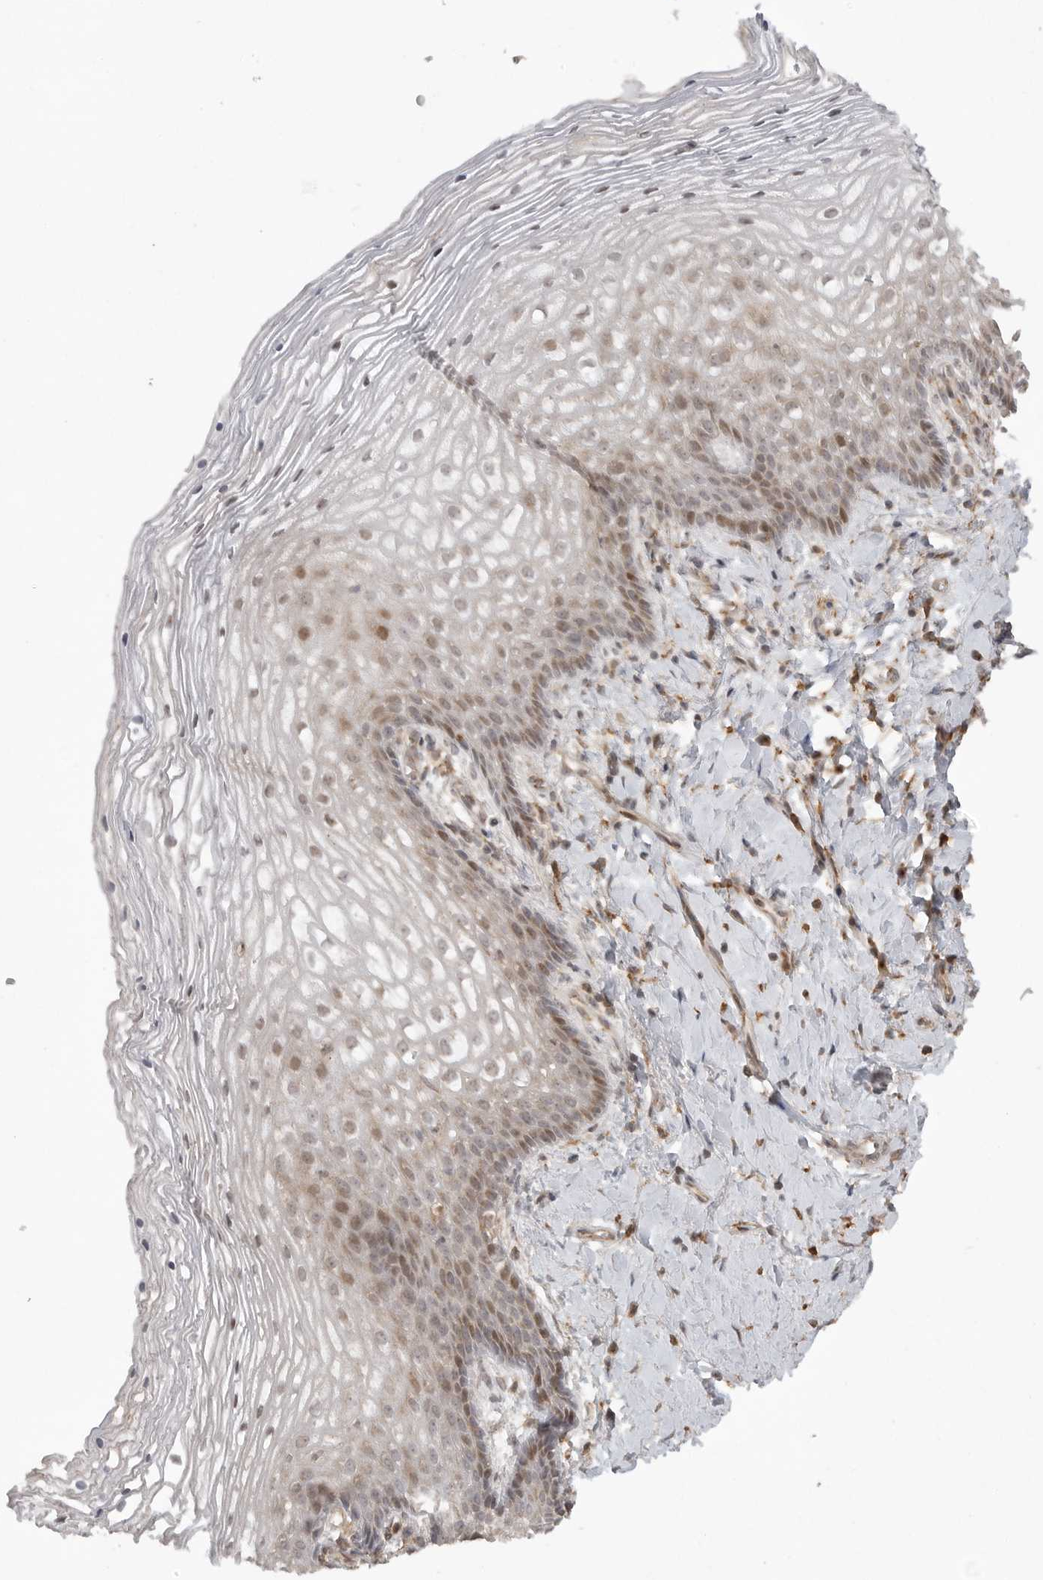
{"staining": {"intensity": "moderate", "quantity": "25%-75%", "location": "nuclear"}, "tissue": "vagina", "cell_type": "Squamous epithelial cells", "image_type": "normal", "snomed": [{"axis": "morphology", "description": "Normal tissue, NOS"}, {"axis": "topography", "description": "Vagina"}], "caption": "Protein expression analysis of unremarkable vagina demonstrates moderate nuclear expression in approximately 25%-75% of squamous epithelial cells.", "gene": "FAT3", "patient": {"sex": "female", "age": 60}}